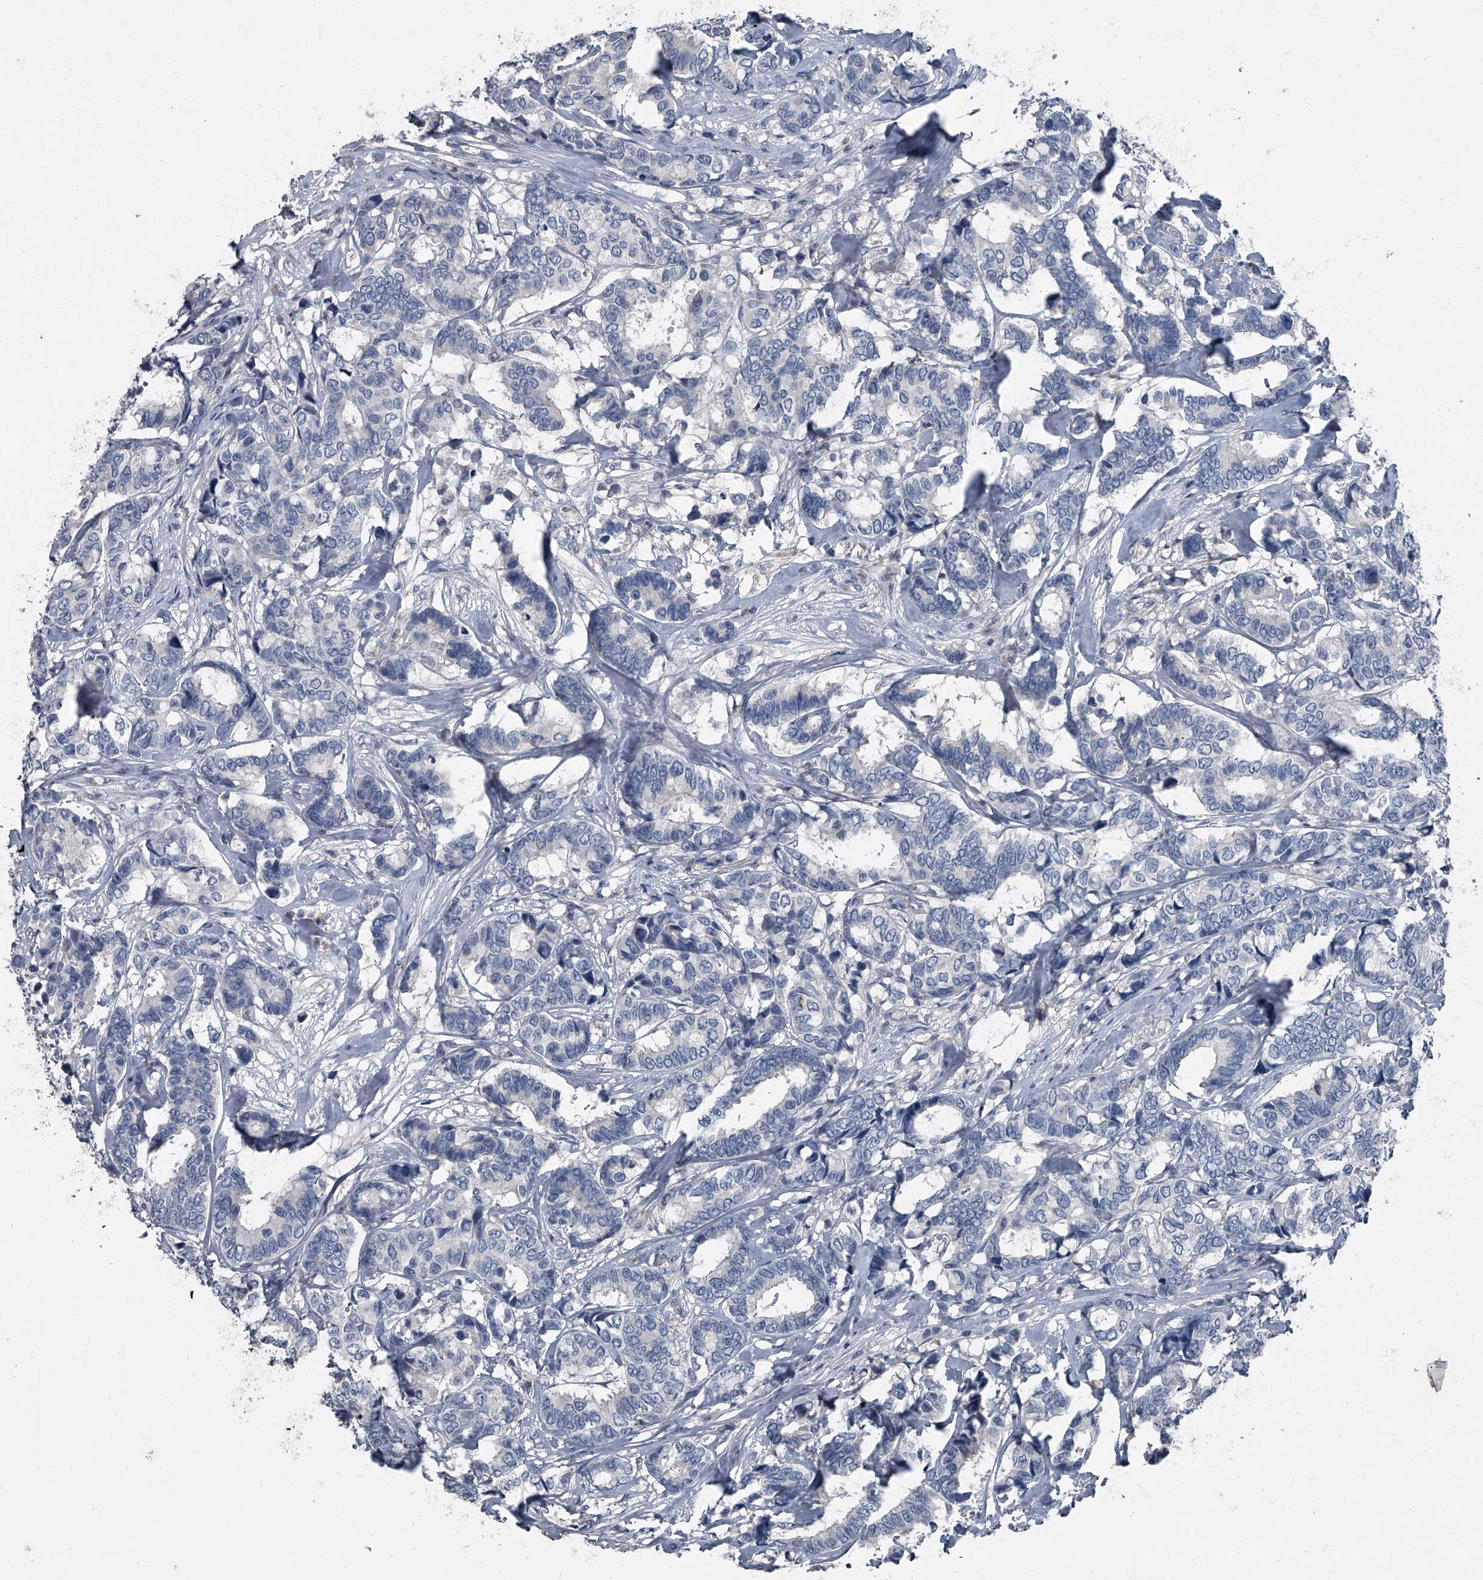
{"staining": {"intensity": "negative", "quantity": "none", "location": "none"}, "tissue": "breast cancer", "cell_type": "Tumor cells", "image_type": "cancer", "snomed": [{"axis": "morphology", "description": "Duct carcinoma"}, {"axis": "topography", "description": "Breast"}], "caption": "Immunohistochemistry (IHC) histopathology image of human breast cancer stained for a protein (brown), which shows no staining in tumor cells. (DAB (3,3'-diaminobenzidine) immunohistochemistry (IHC) visualized using brightfield microscopy, high magnification).", "gene": "HEPHL1", "patient": {"sex": "female", "age": 87}}